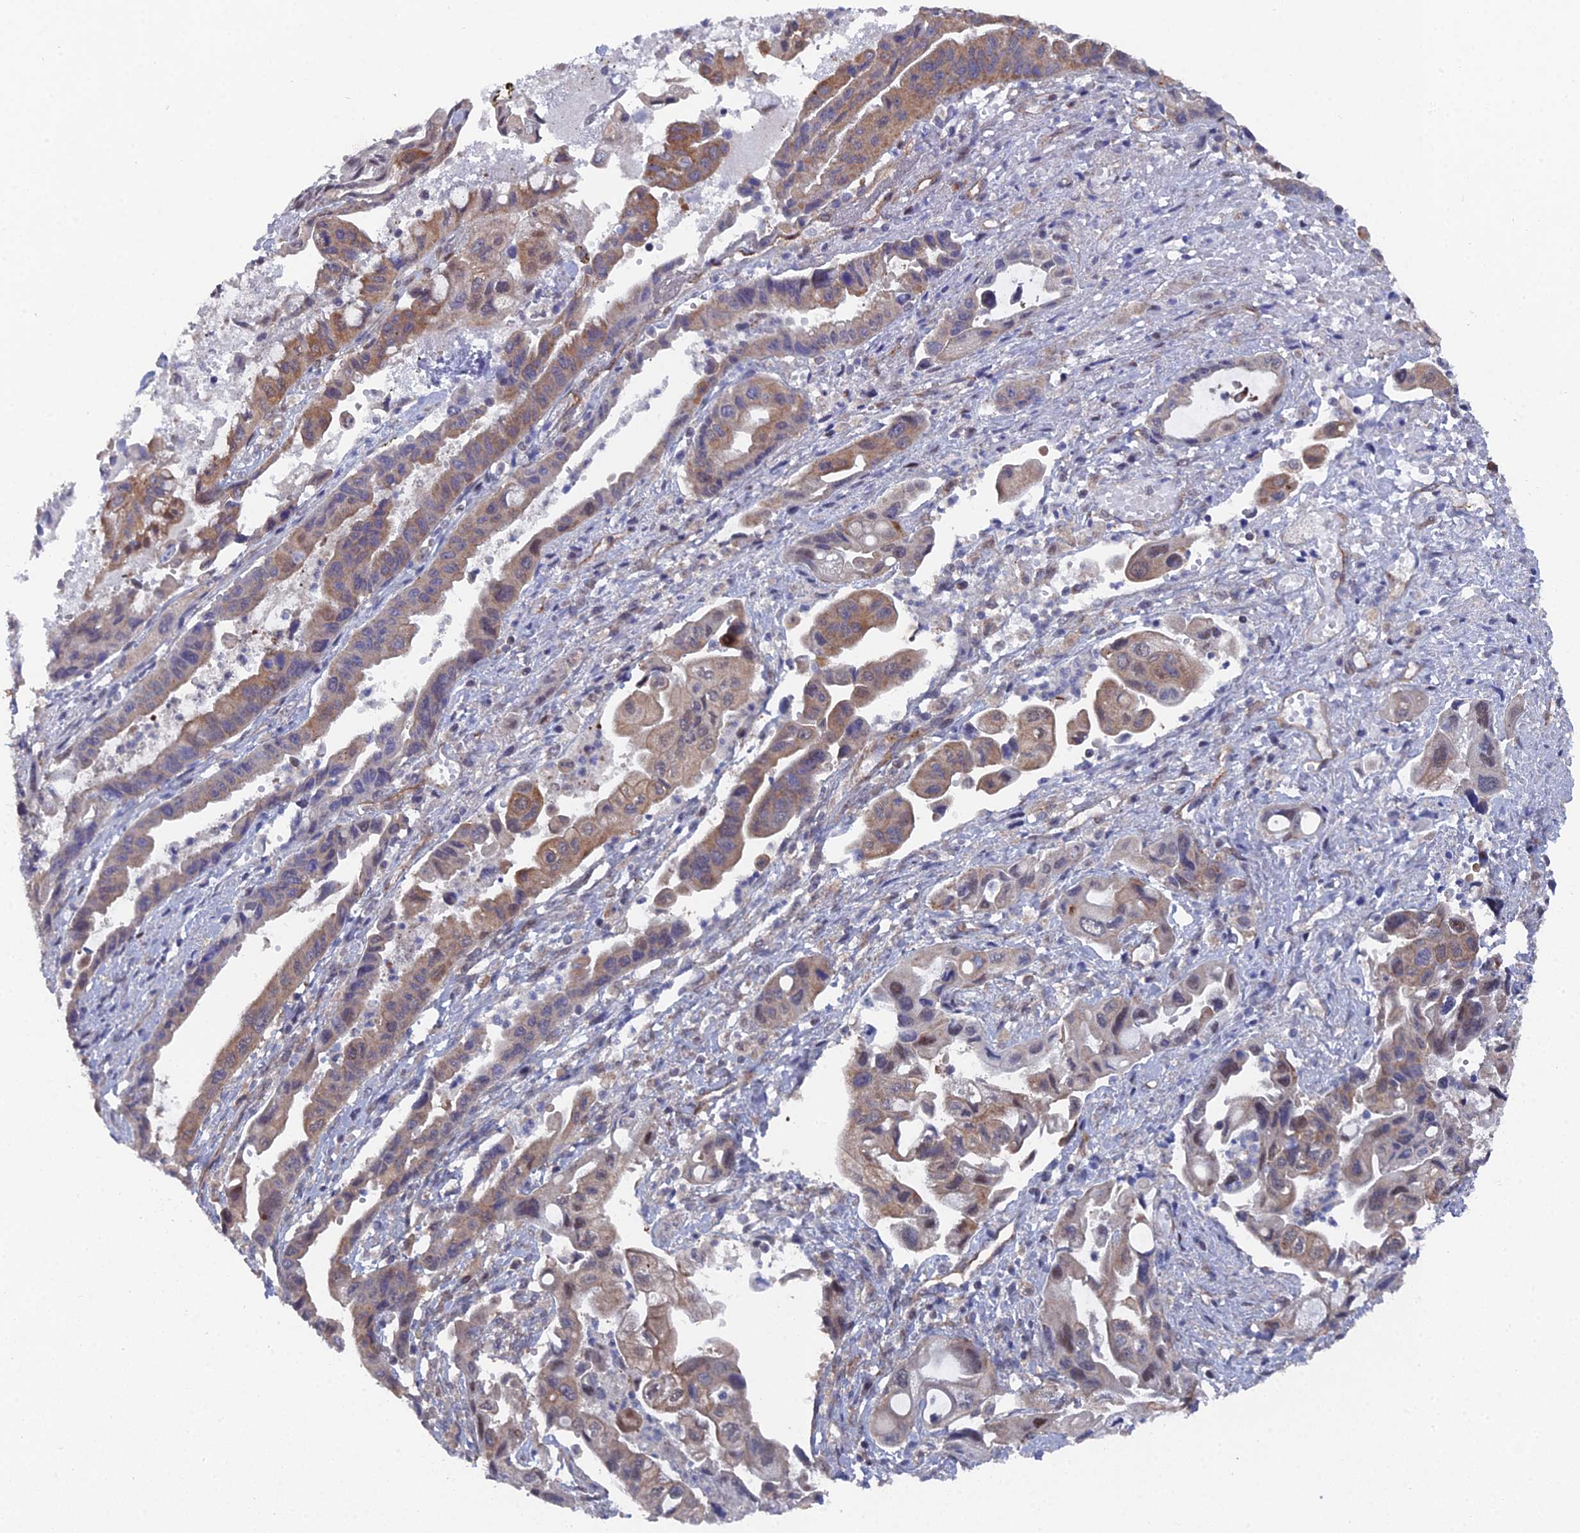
{"staining": {"intensity": "moderate", "quantity": "<25%", "location": "cytoplasmic/membranous"}, "tissue": "pancreatic cancer", "cell_type": "Tumor cells", "image_type": "cancer", "snomed": [{"axis": "morphology", "description": "Adenocarcinoma, NOS"}, {"axis": "topography", "description": "Pancreas"}], "caption": "Immunohistochemical staining of human pancreatic cancer (adenocarcinoma) displays moderate cytoplasmic/membranous protein expression in about <25% of tumor cells.", "gene": "UNC5D", "patient": {"sex": "female", "age": 50}}